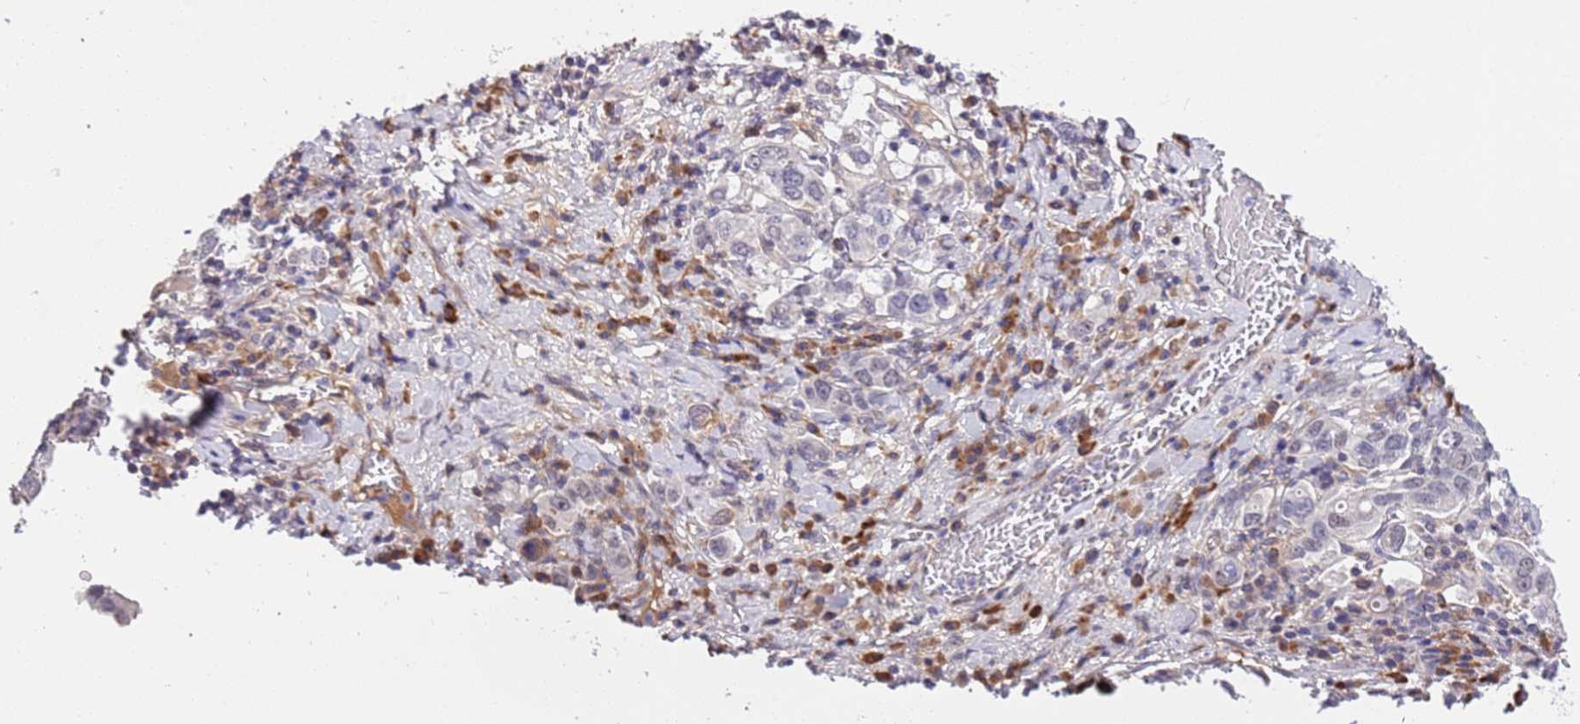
{"staining": {"intensity": "negative", "quantity": "none", "location": "none"}, "tissue": "stomach cancer", "cell_type": "Tumor cells", "image_type": "cancer", "snomed": [{"axis": "morphology", "description": "Adenocarcinoma, NOS"}, {"axis": "topography", "description": "Stomach, upper"}, {"axis": "topography", "description": "Stomach"}], "caption": "Immunohistochemistry micrograph of neoplastic tissue: human adenocarcinoma (stomach) stained with DAB displays no significant protein expression in tumor cells. (DAB (3,3'-diaminobenzidine) immunohistochemistry (IHC) visualized using brightfield microscopy, high magnification).", "gene": "MAGEF1", "patient": {"sex": "male", "age": 62}}